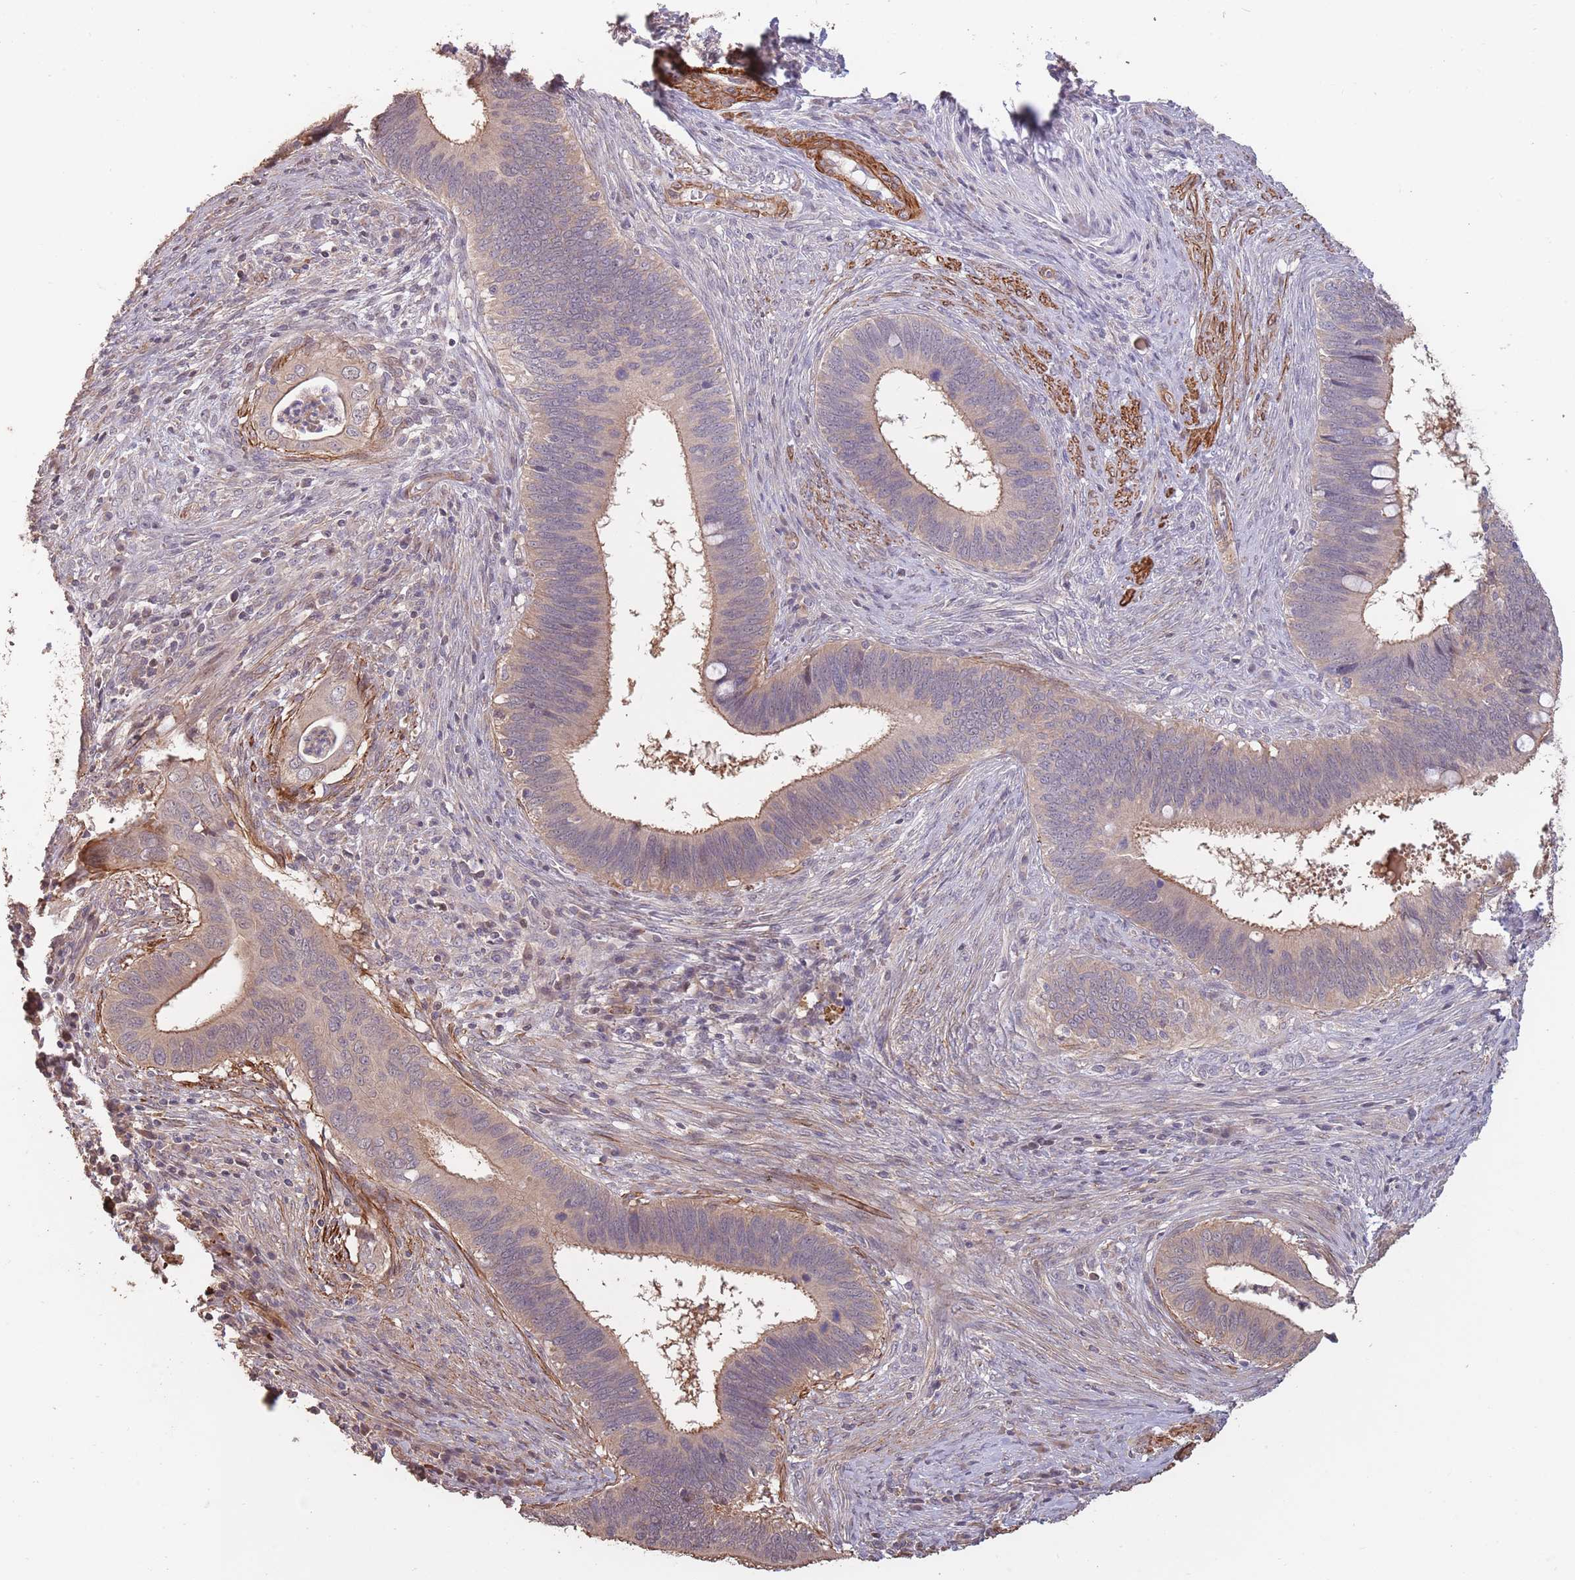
{"staining": {"intensity": "weak", "quantity": "25%-75%", "location": "cytoplasmic/membranous"}, "tissue": "cervical cancer", "cell_type": "Tumor cells", "image_type": "cancer", "snomed": [{"axis": "morphology", "description": "Adenocarcinoma, NOS"}, {"axis": "topography", "description": "Cervix"}], "caption": "Brown immunohistochemical staining in cervical adenocarcinoma shows weak cytoplasmic/membranous positivity in approximately 25%-75% of tumor cells.", "gene": "NLRC4", "patient": {"sex": "female", "age": 42}}